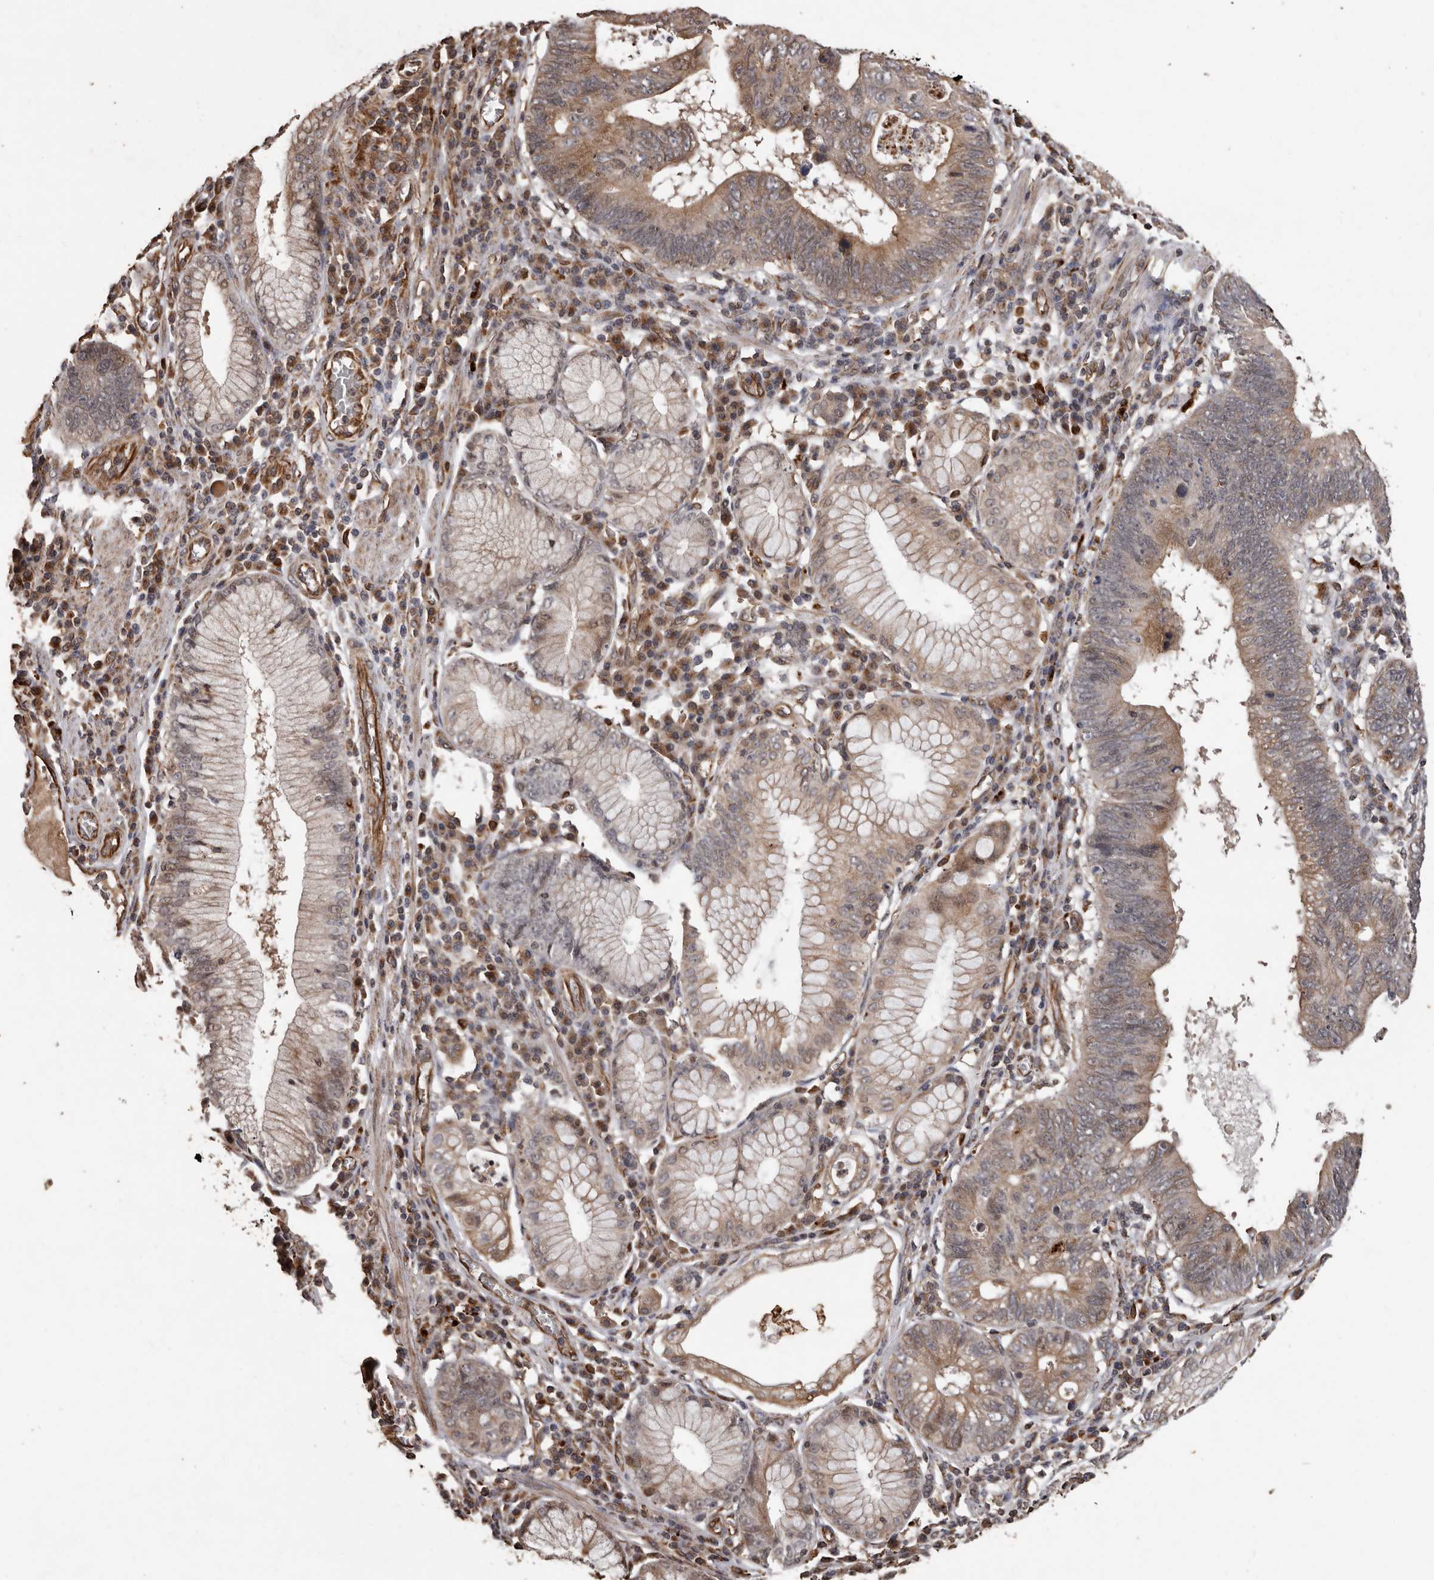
{"staining": {"intensity": "moderate", "quantity": ">75%", "location": "cytoplasmic/membranous"}, "tissue": "stomach cancer", "cell_type": "Tumor cells", "image_type": "cancer", "snomed": [{"axis": "morphology", "description": "Adenocarcinoma, NOS"}, {"axis": "topography", "description": "Stomach"}], "caption": "A high-resolution image shows immunohistochemistry staining of stomach cancer (adenocarcinoma), which demonstrates moderate cytoplasmic/membranous staining in approximately >75% of tumor cells. Using DAB (3,3'-diaminobenzidine) (brown) and hematoxylin (blue) stains, captured at high magnification using brightfield microscopy.", "gene": "BRAT1", "patient": {"sex": "male", "age": 59}}